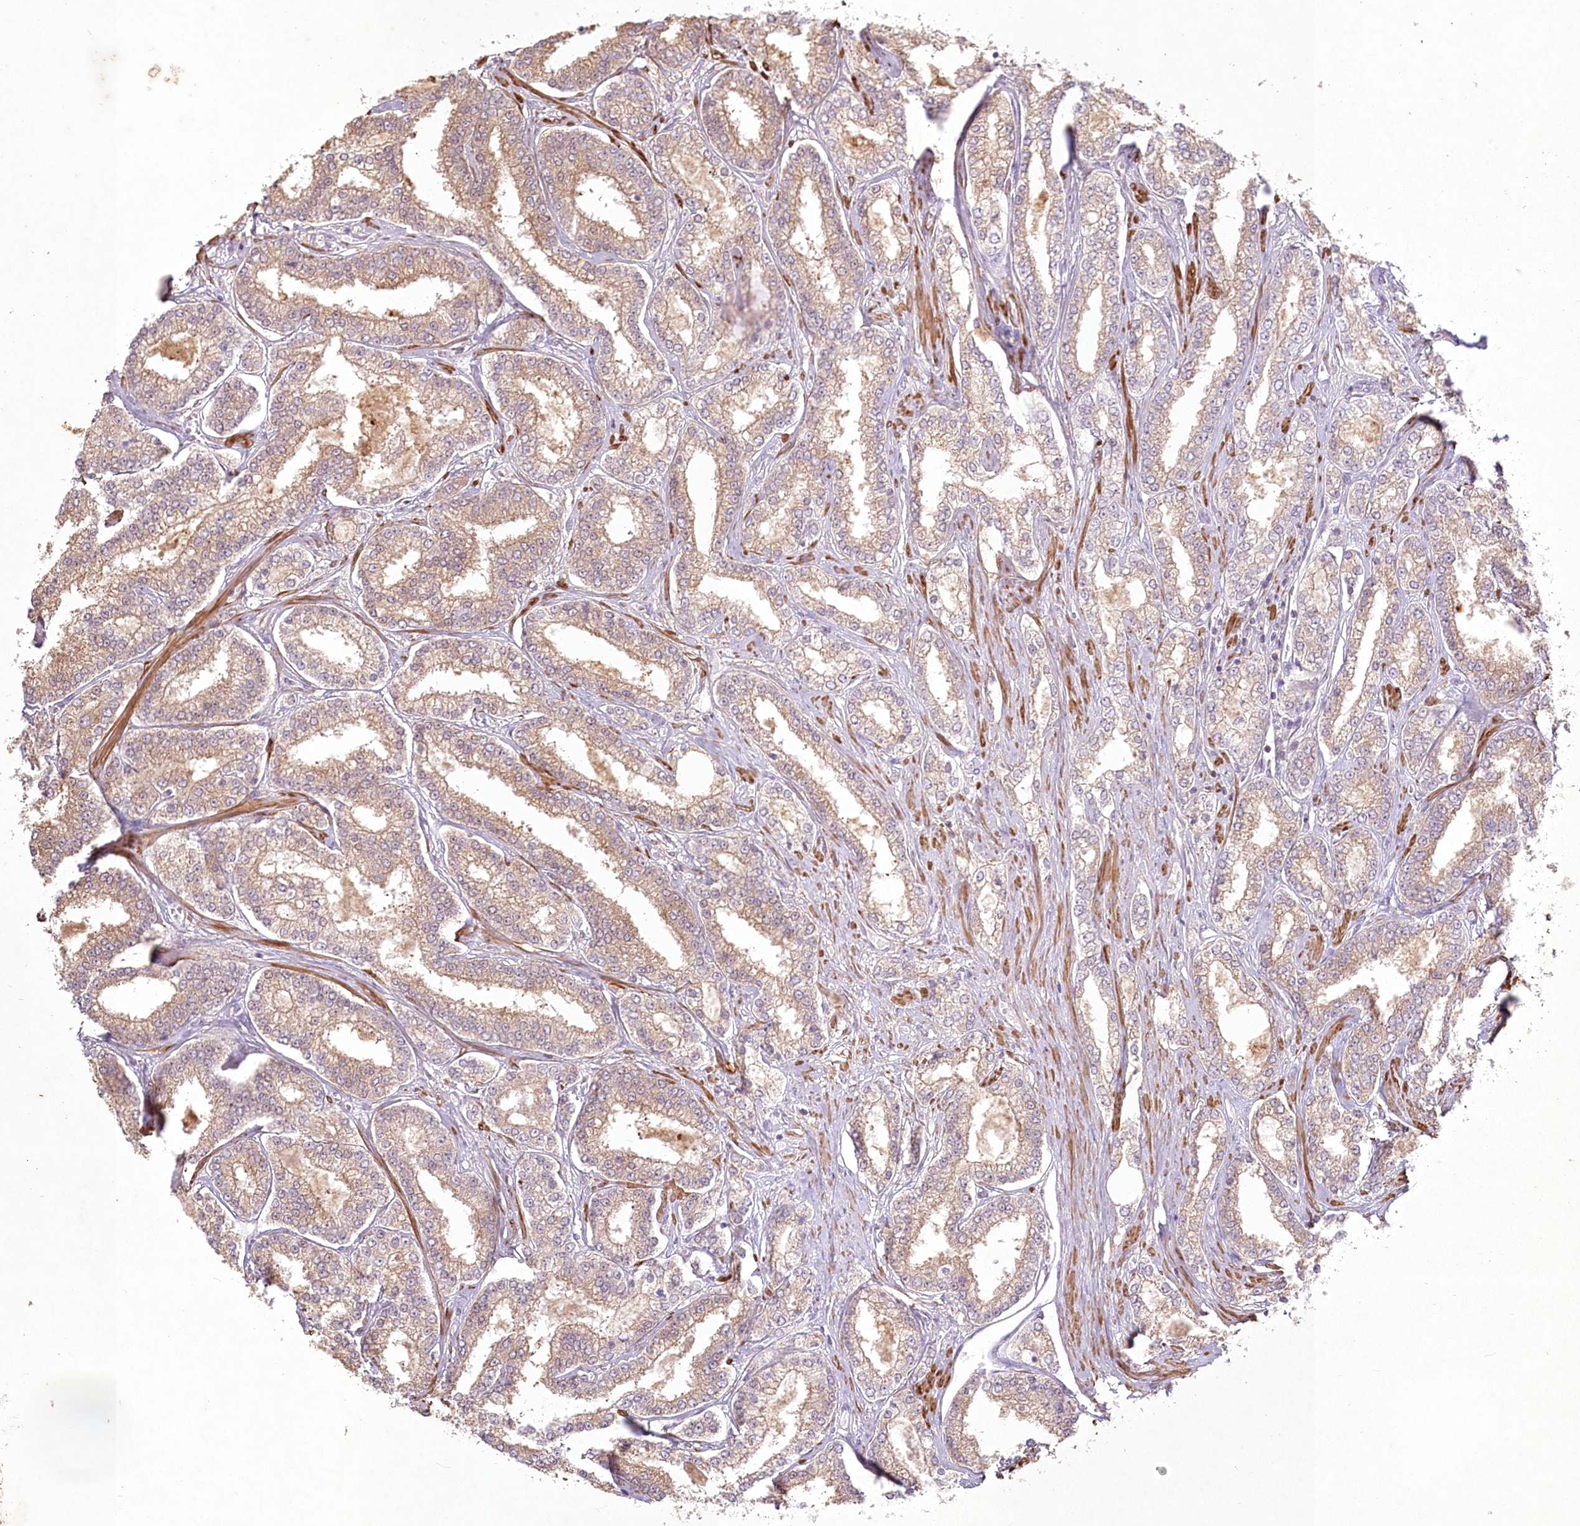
{"staining": {"intensity": "weak", "quantity": ">75%", "location": "cytoplasmic/membranous"}, "tissue": "prostate cancer", "cell_type": "Tumor cells", "image_type": "cancer", "snomed": [{"axis": "morphology", "description": "Normal tissue, NOS"}, {"axis": "morphology", "description": "Adenocarcinoma, High grade"}, {"axis": "topography", "description": "Prostate"}], "caption": "Prostate high-grade adenocarcinoma stained with a brown dye displays weak cytoplasmic/membranous positive positivity in approximately >75% of tumor cells.", "gene": "INPP4B", "patient": {"sex": "male", "age": 83}}